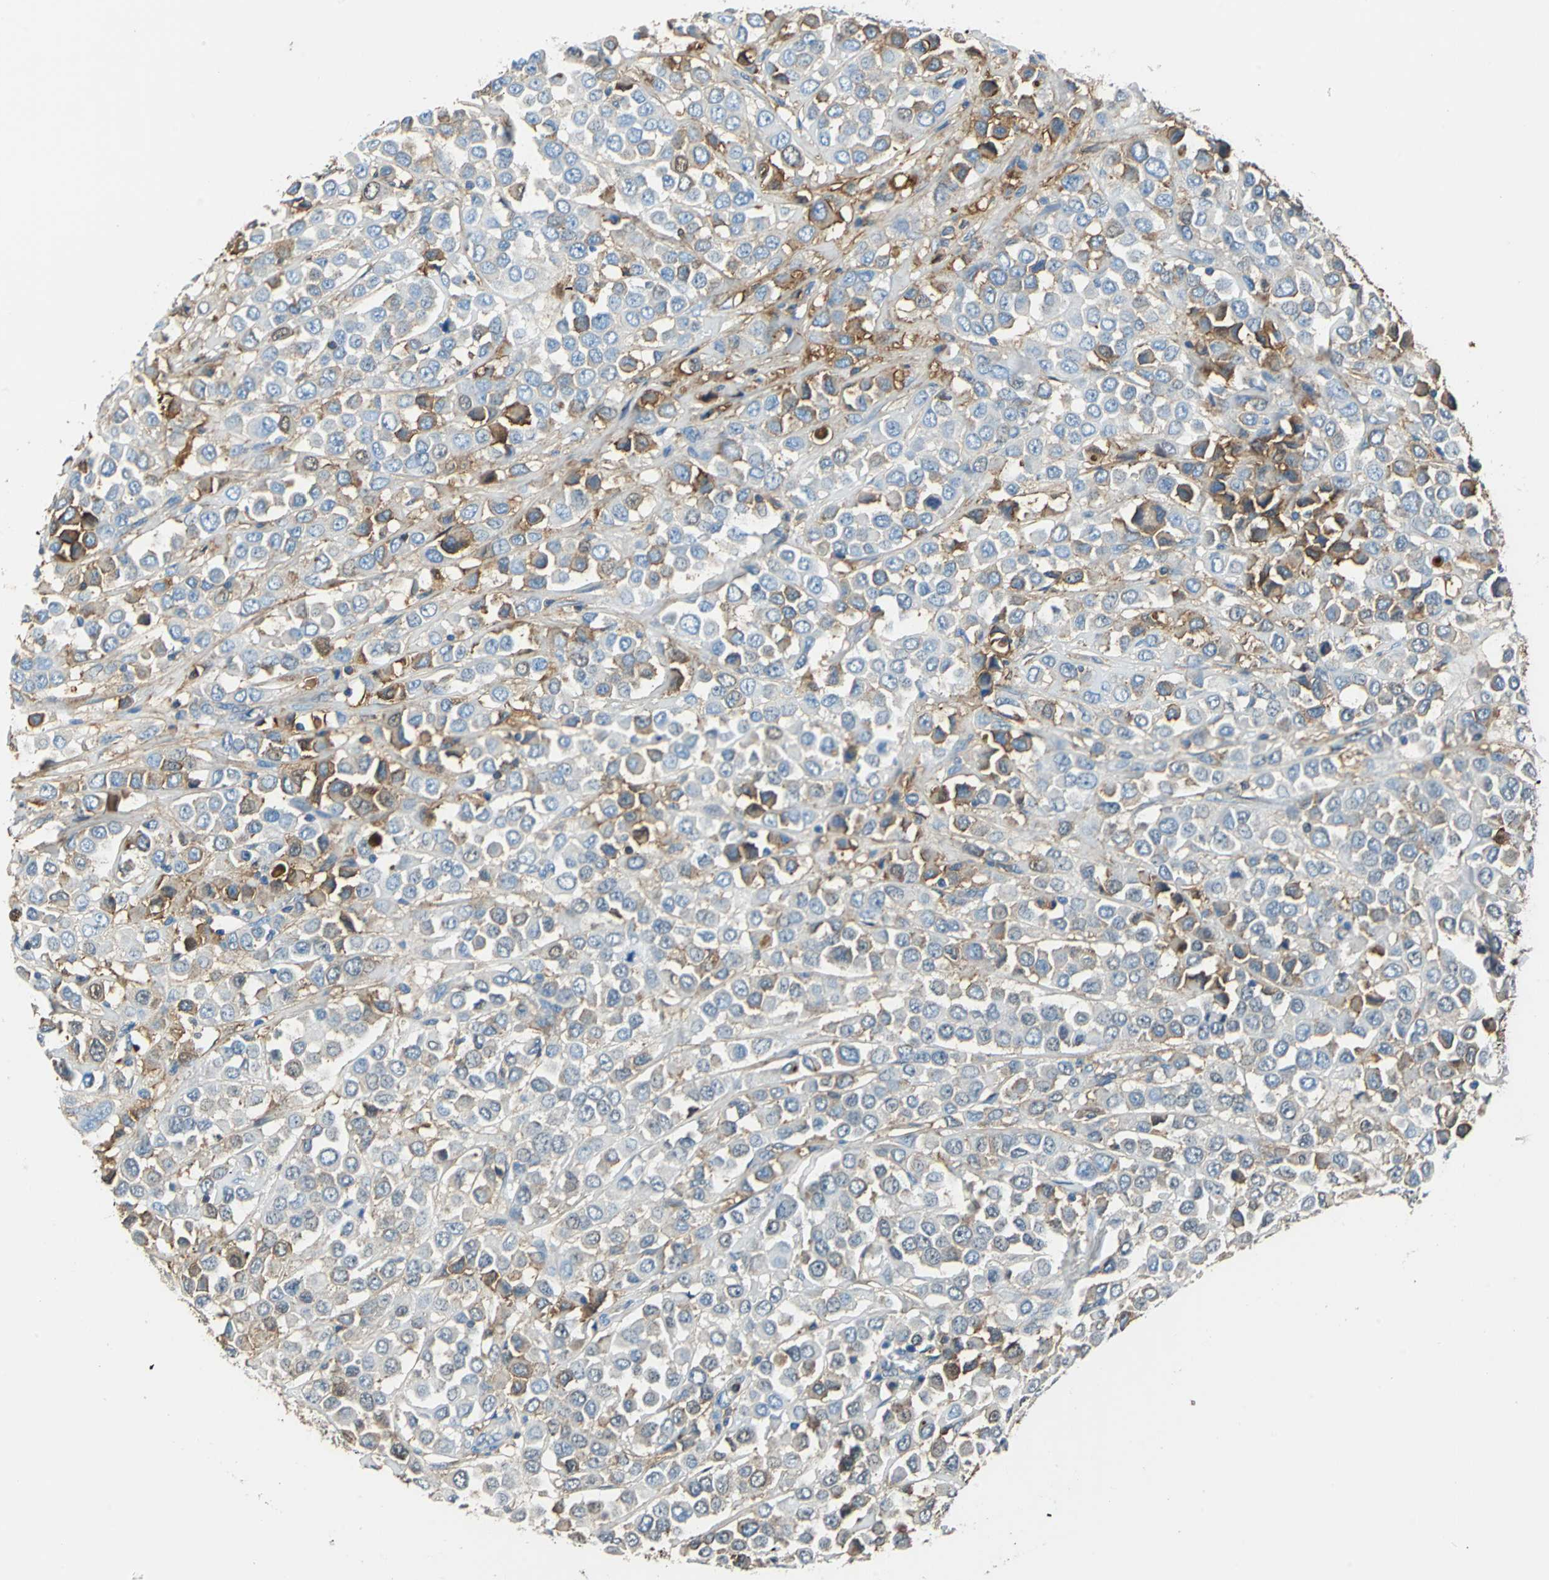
{"staining": {"intensity": "moderate", "quantity": "25%-75%", "location": "cytoplasmic/membranous"}, "tissue": "breast cancer", "cell_type": "Tumor cells", "image_type": "cancer", "snomed": [{"axis": "morphology", "description": "Duct carcinoma"}, {"axis": "topography", "description": "Breast"}], "caption": "Breast cancer stained with DAB immunohistochemistry (IHC) reveals medium levels of moderate cytoplasmic/membranous positivity in approximately 25%-75% of tumor cells.", "gene": "ALB", "patient": {"sex": "female", "age": 61}}